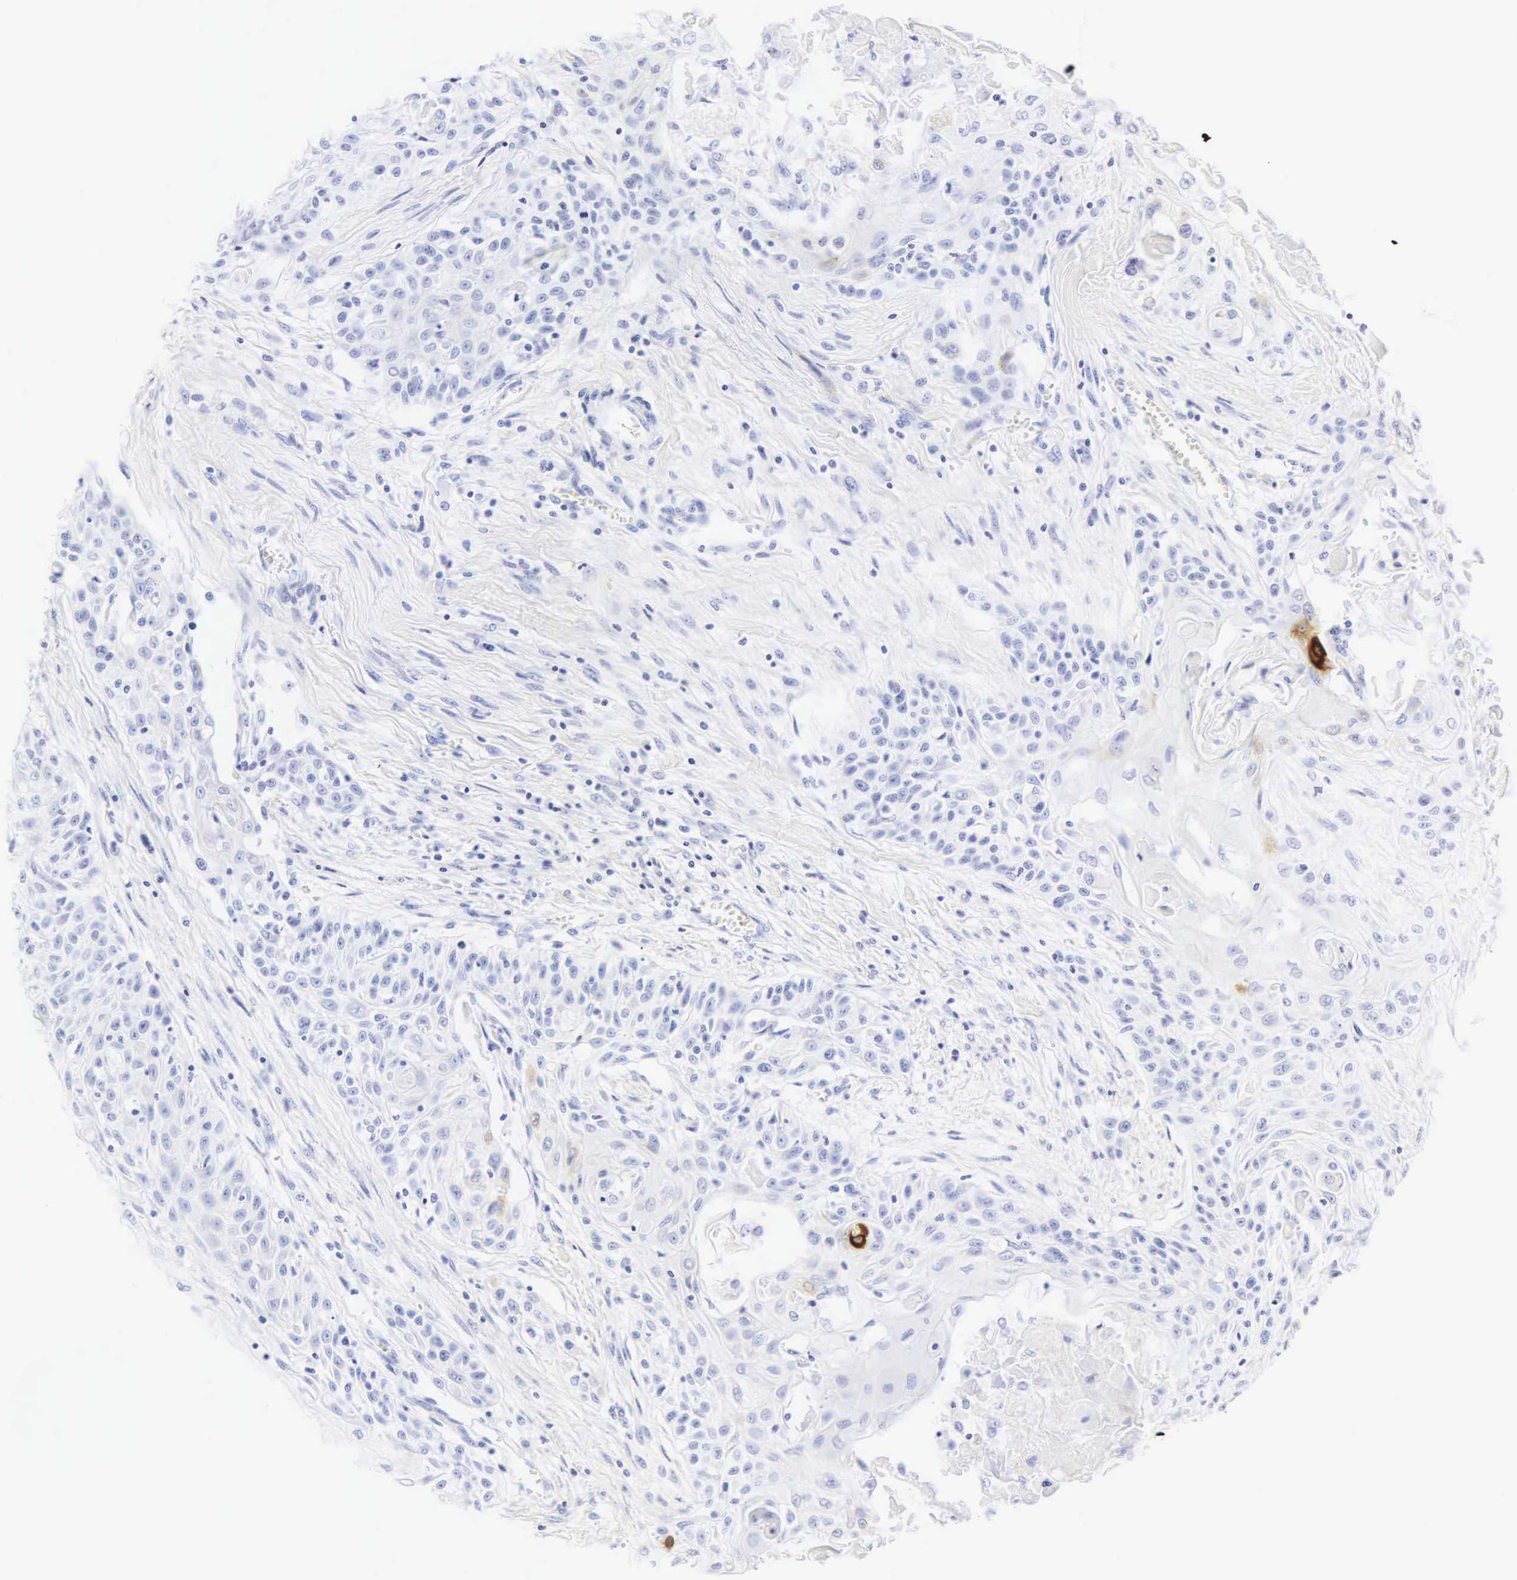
{"staining": {"intensity": "negative", "quantity": "none", "location": "none"}, "tissue": "head and neck cancer", "cell_type": "Tumor cells", "image_type": "cancer", "snomed": [{"axis": "morphology", "description": "Squamous cell carcinoma, NOS"}, {"axis": "morphology", "description": "Squamous cell carcinoma, metastatic, NOS"}, {"axis": "topography", "description": "Lymph node"}, {"axis": "topography", "description": "Salivary gland"}, {"axis": "topography", "description": "Head-Neck"}], "caption": "IHC photomicrograph of head and neck squamous cell carcinoma stained for a protein (brown), which displays no staining in tumor cells. (Immunohistochemistry, brightfield microscopy, high magnification).", "gene": "CGB3", "patient": {"sex": "female", "age": 74}}